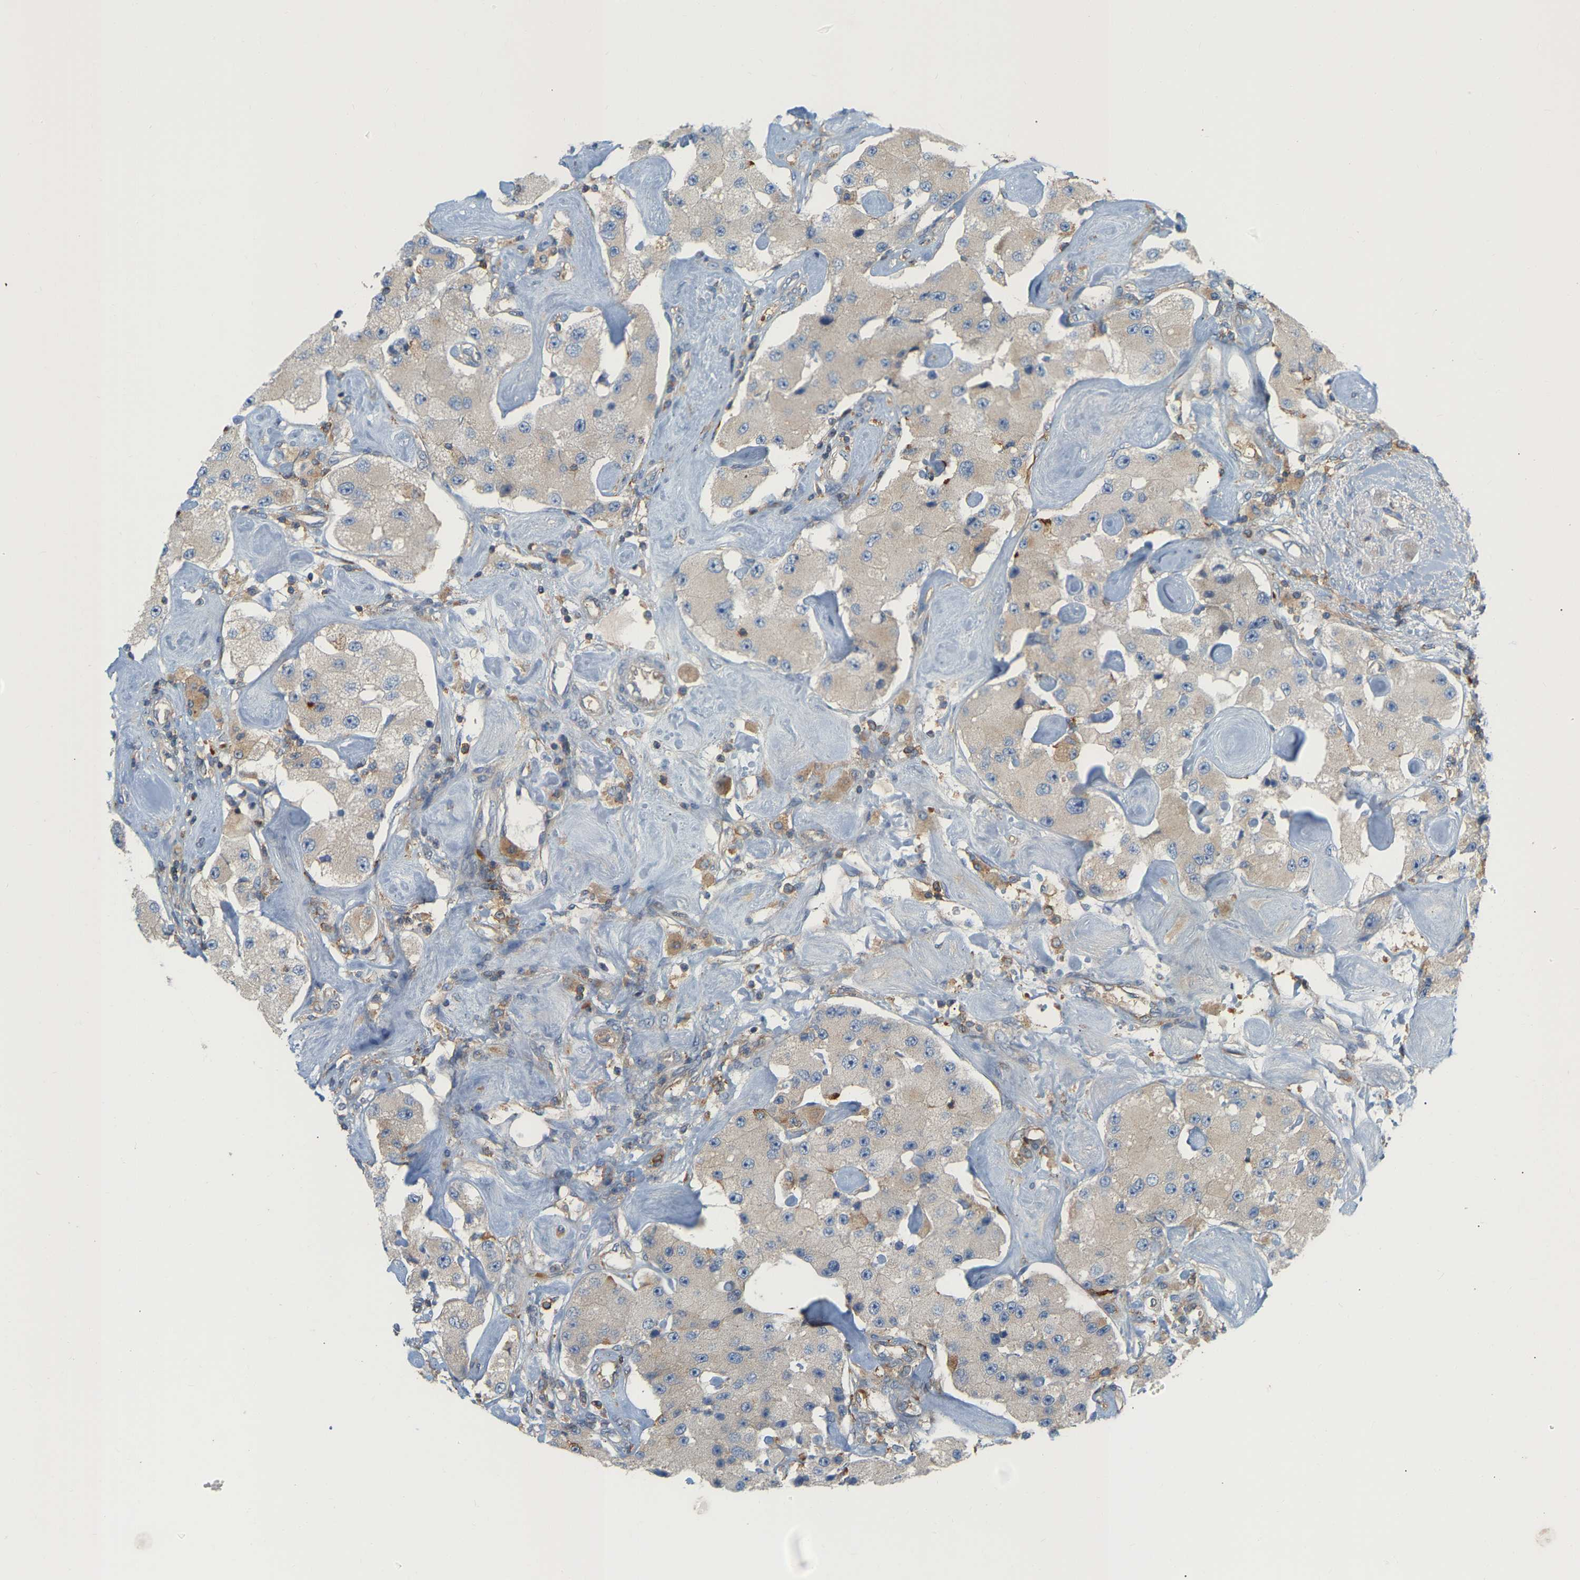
{"staining": {"intensity": "weak", "quantity": "<25%", "location": "cytoplasmic/membranous"}, "tissue": "carcinoid", "cell_type": "Tumor cells", "image_type": "cancer", "snomed": [{"axis": "morphology", "description": "Carcinoid, malignant, NOS"}, {"axis": "topography", "description": "Pancreas"}], "caption": "The immunohistochemistry (IHC) image has no significant positivity in tumor cells of malignant carcinoid tissue.", "gene": "AKAP13", "patient": {"sex": "male", "age": 41}}